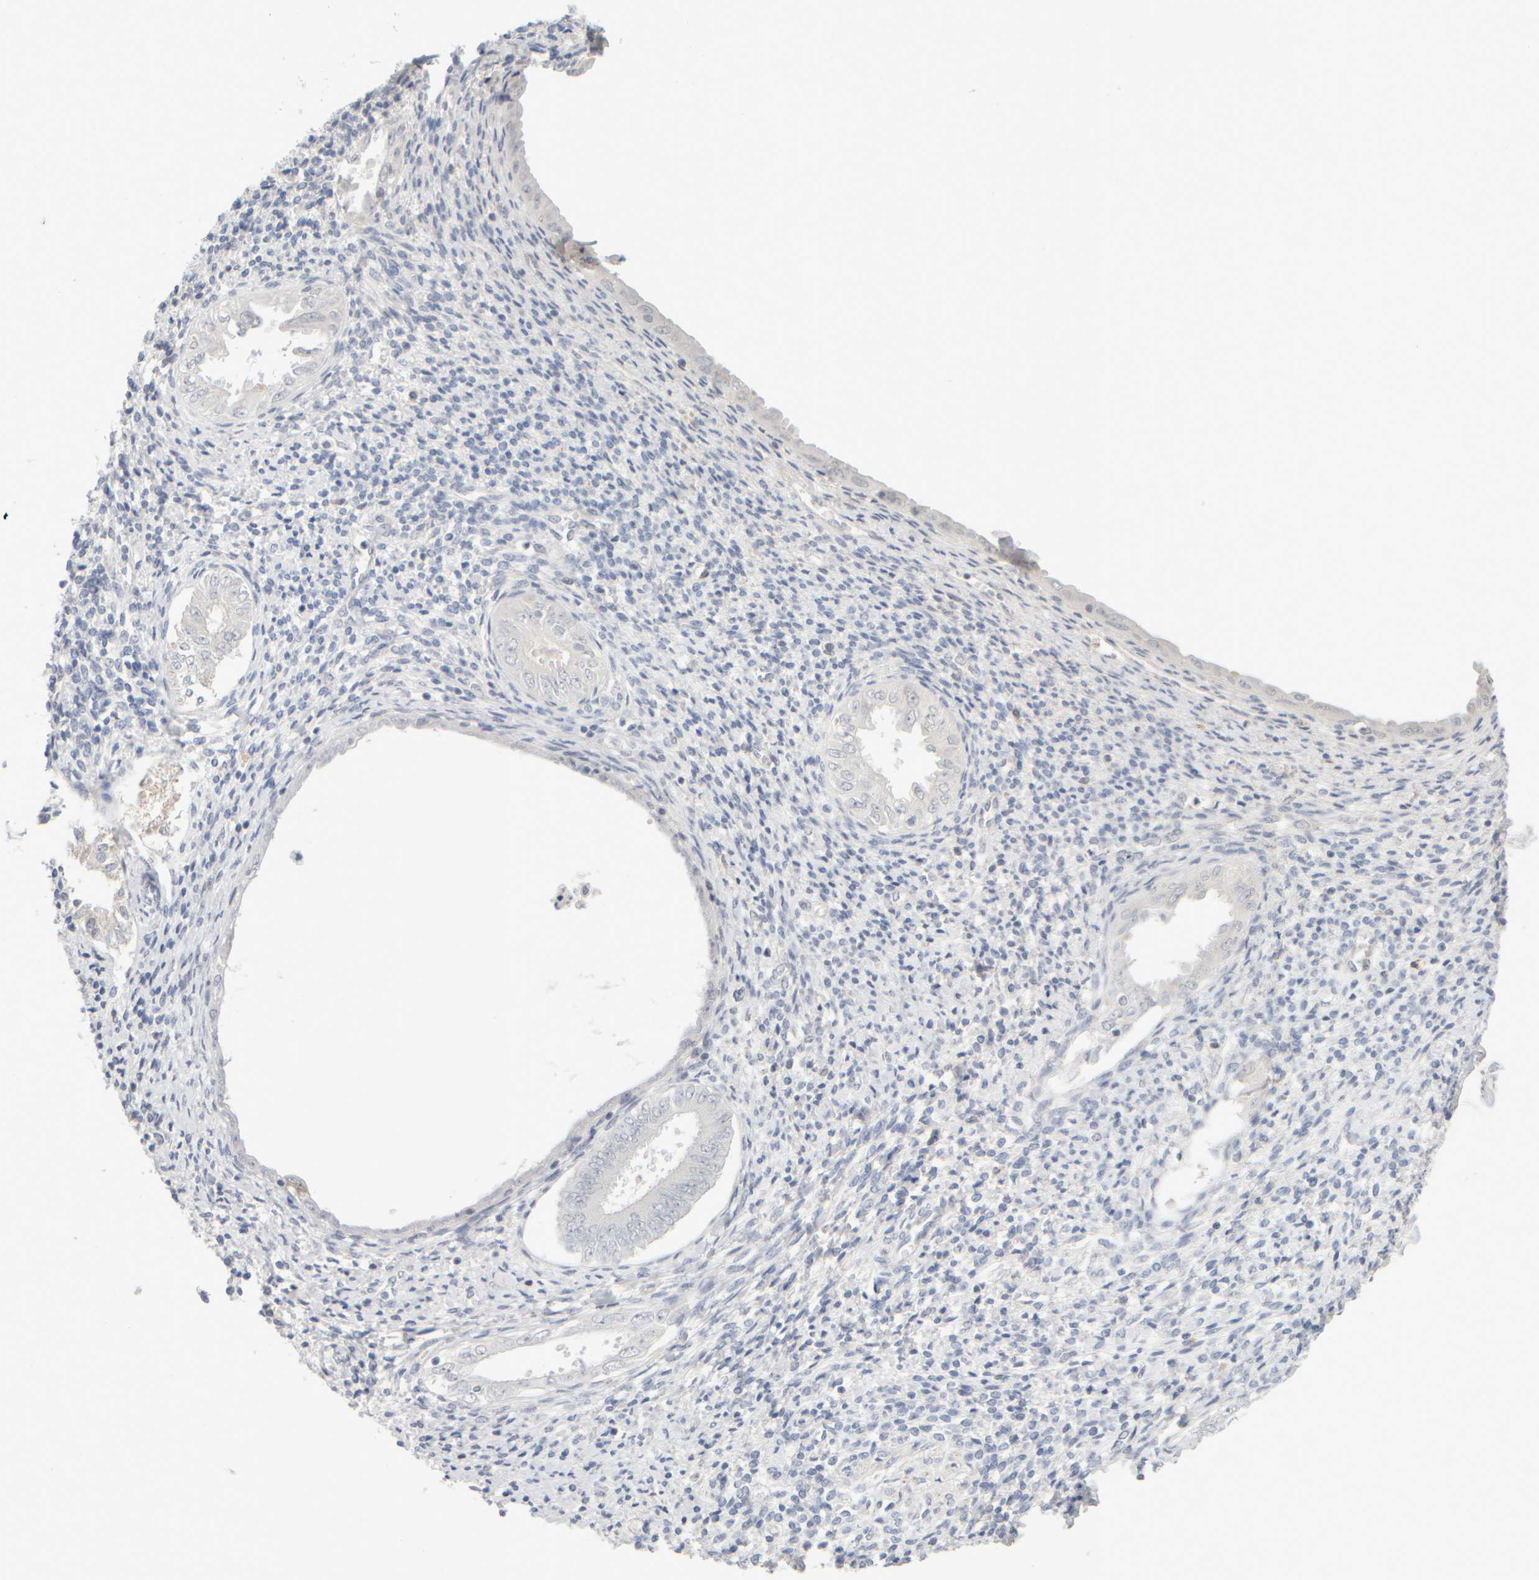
{"staining": {"intensity": "negative", "quantity": "none", "location": "none"}, "tissue": "endometrium", "cell_type": "Cells in endometrial stroma", "image_type": "normal", "snomed": [{"axis": "morphology", "description": "Normal tissue, NOS"}, {"axis": "topography", "description": "Endometrium"}], "caption": "An image of endometrium stained for a protein exhibits no brown staining in cells in endometrial stroma. Nuclei are stained in blue.", "gene": "ZNF112", "patient": {"sex": "female", "age": 66}}